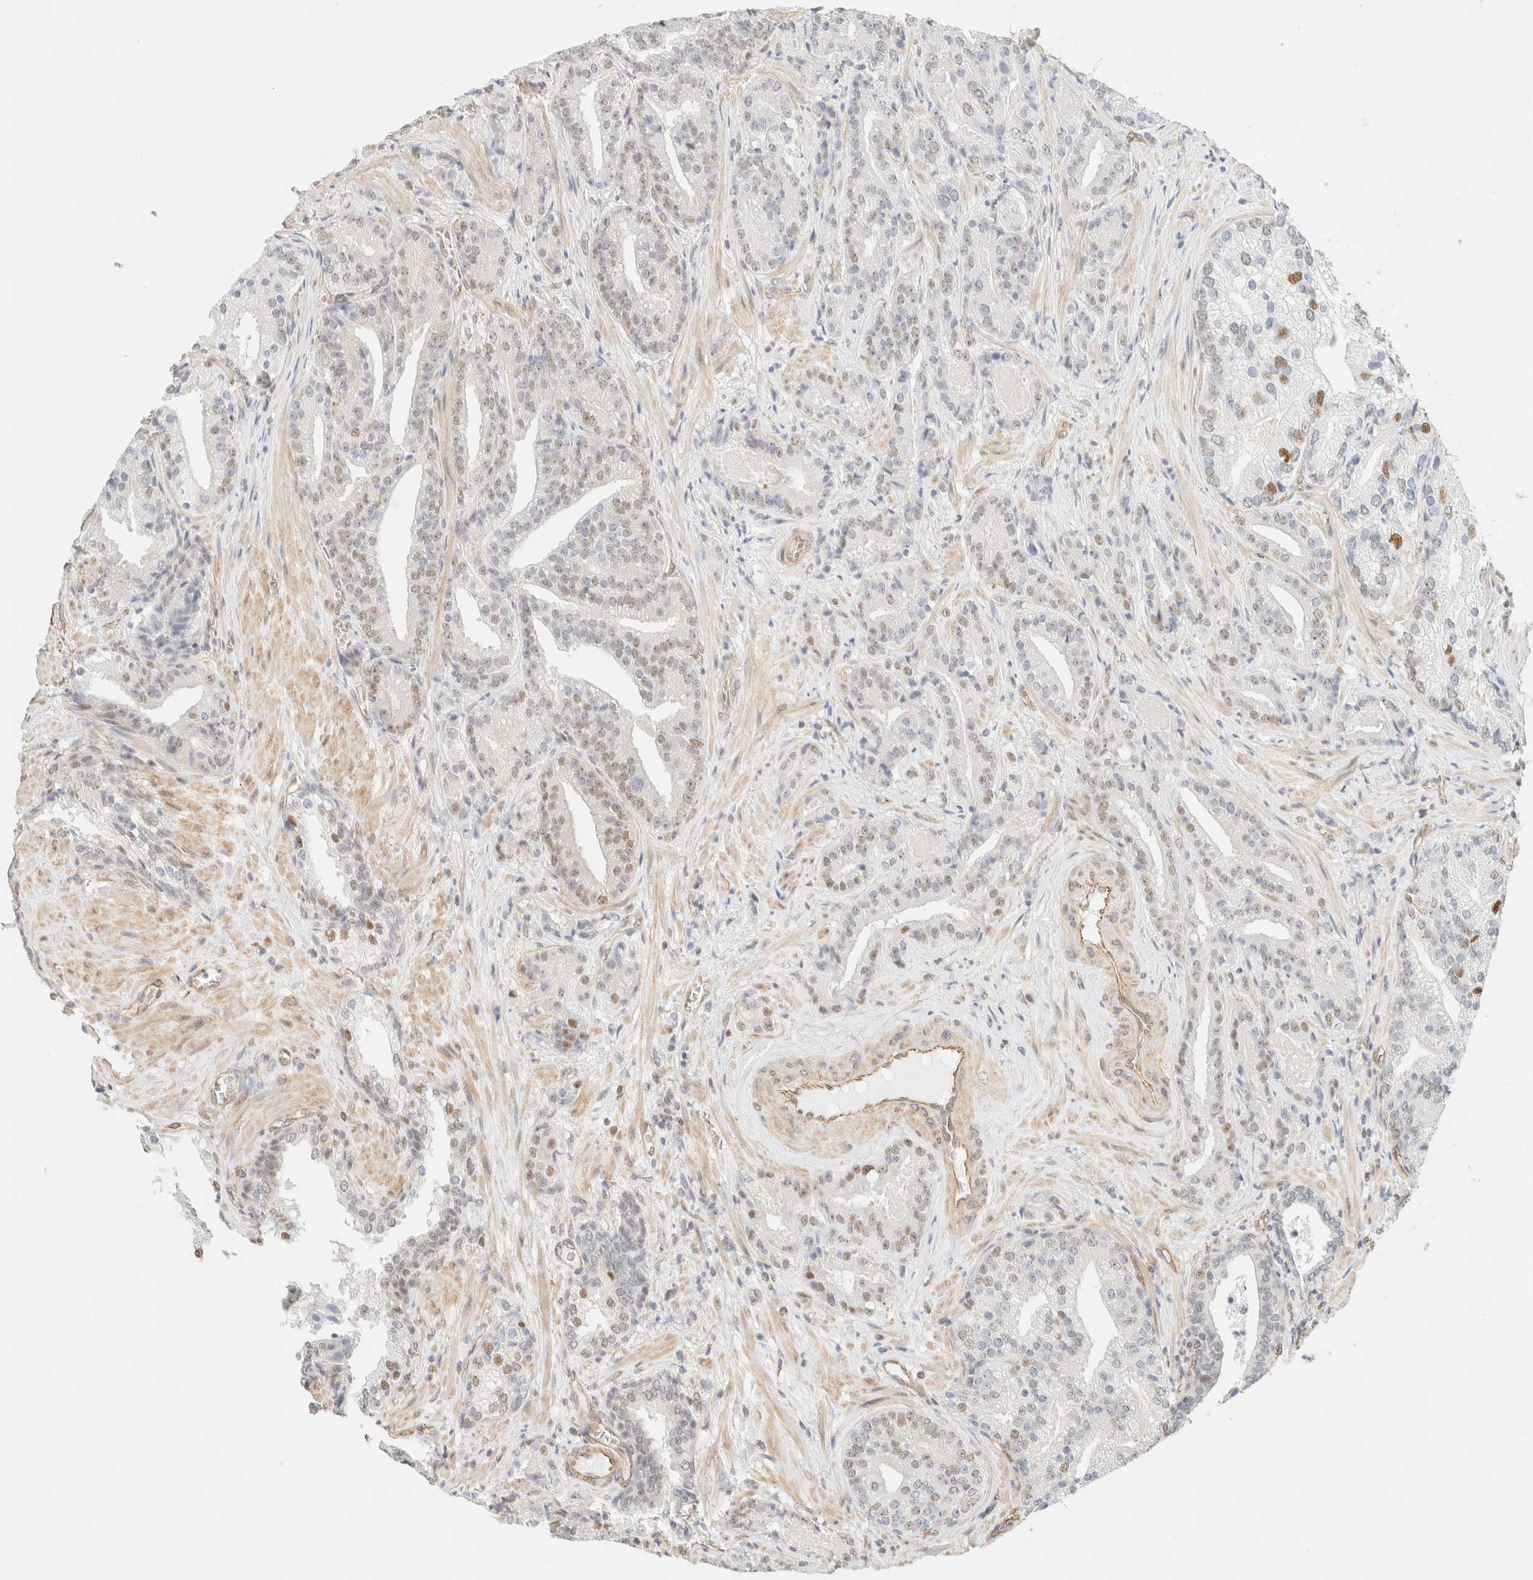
{"staining": {"intensity": "weak", "quantity": "25%-75%", "location": "nuclear"}, "tissue": "prostate cancer", "cell_type": "Tumor cells", "image_type": "cancer", "snomed": [{"axis": "morphology", "description": "Adenocarcinoma, Low grade"}, {"axis": "topography", "description": "Prostate"}], "caption": "Prostate low-grade adenocarcinoma stained for a protein displays weak nuclear positivity in tumor cells. (DAB (3,3'-diaminobenzidine) IHC, brown staining for protein, blue staining for nuclei).", "gene": "ARID5A", "patient": {"sex": "male", "age": 67}}